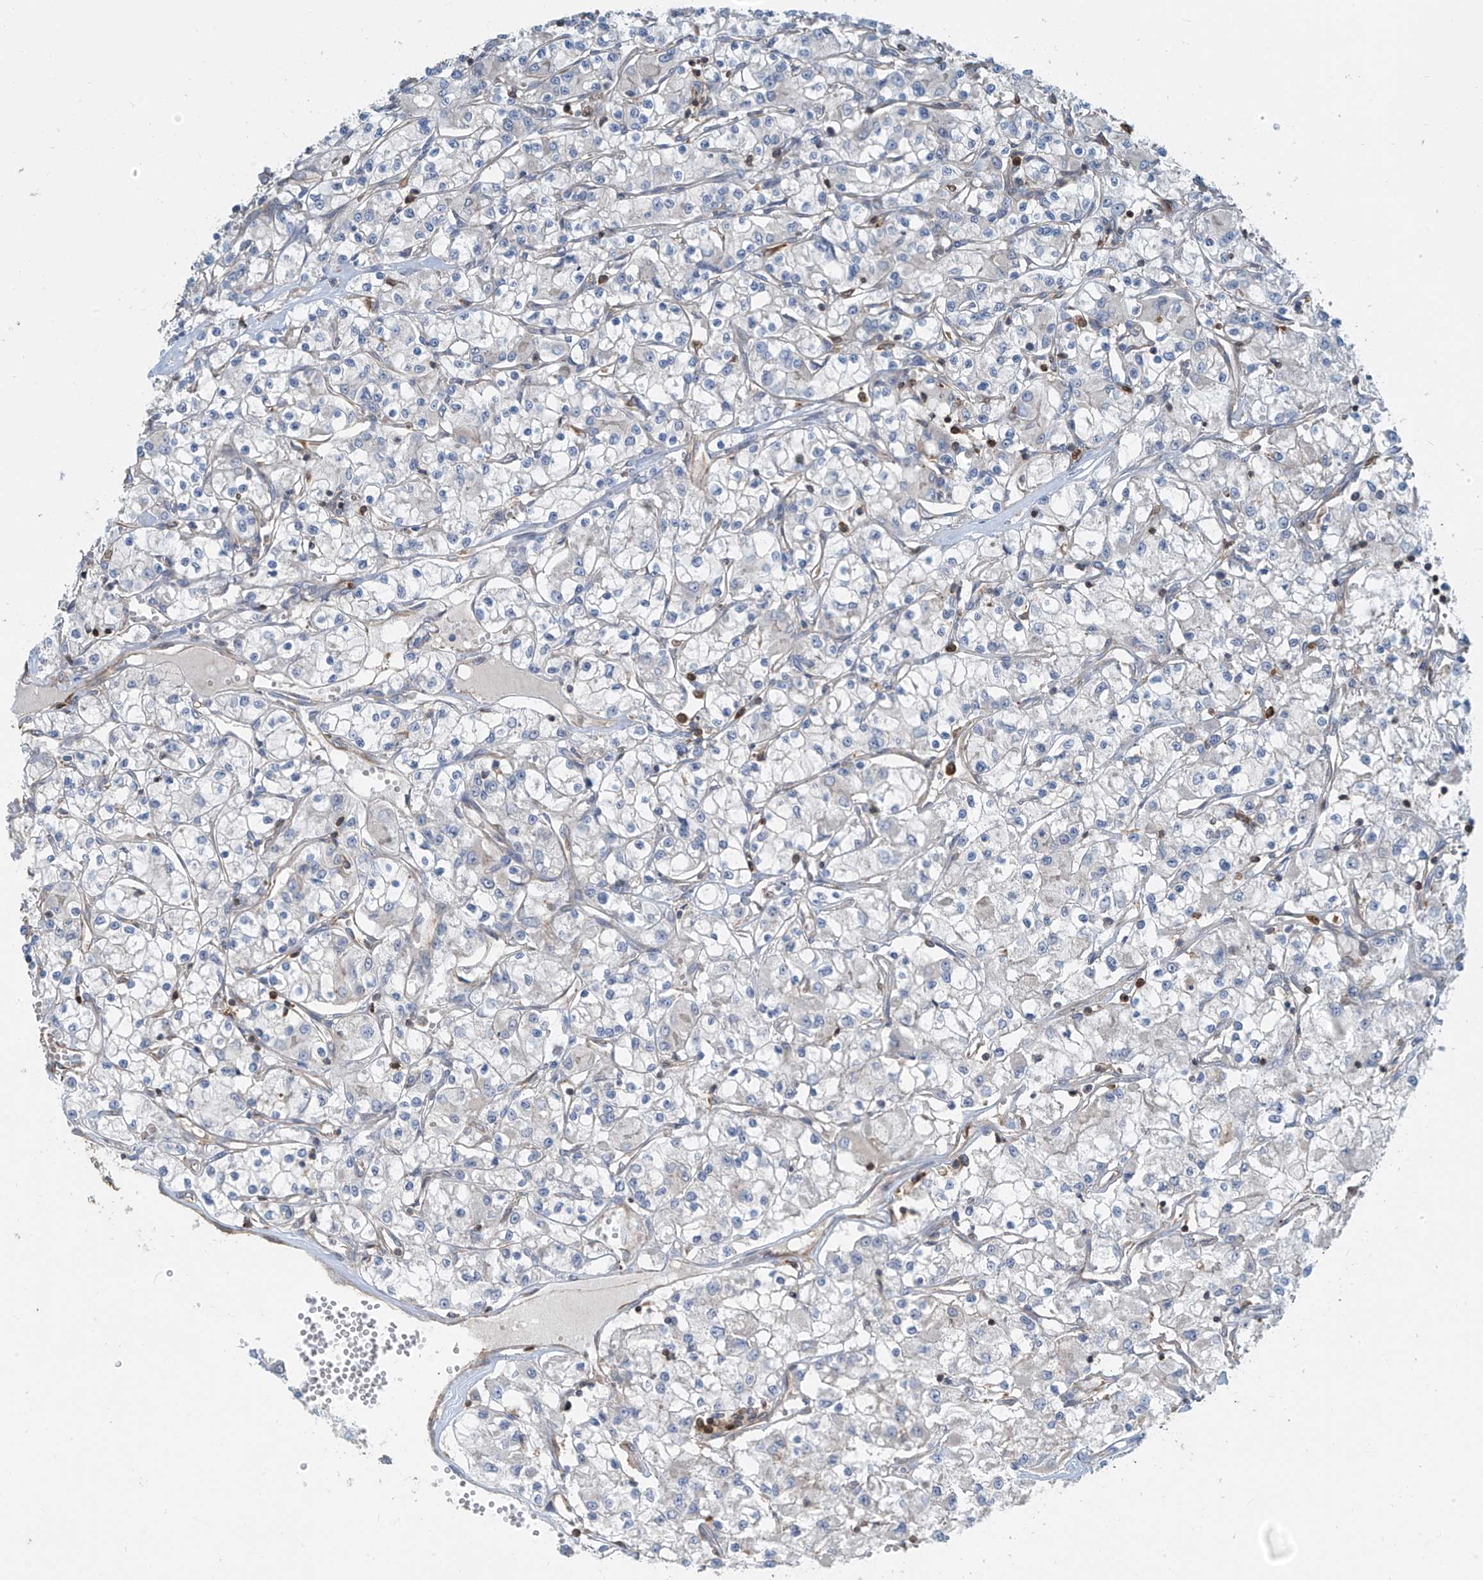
{"staining": {"intensity": "negative", "quantity": "none", "location": "none"}, "tissue": "renal cancer", "cell_type": "Tumor cells", "image_type": "cancer", "snomed": [{"axis": "morphology", "description": "Adenocarcinoma, NOS"}, {"axis": "topography", "description": "Kidney"}], "caption": "High power microscopy photomicrograph of an IHC histopathology image of adenocarcinoma (renal), revealing no significant staining in tumor cells.", "gene": "SH3BGRL3", "patient": {"sex": "female", "age": 59}}